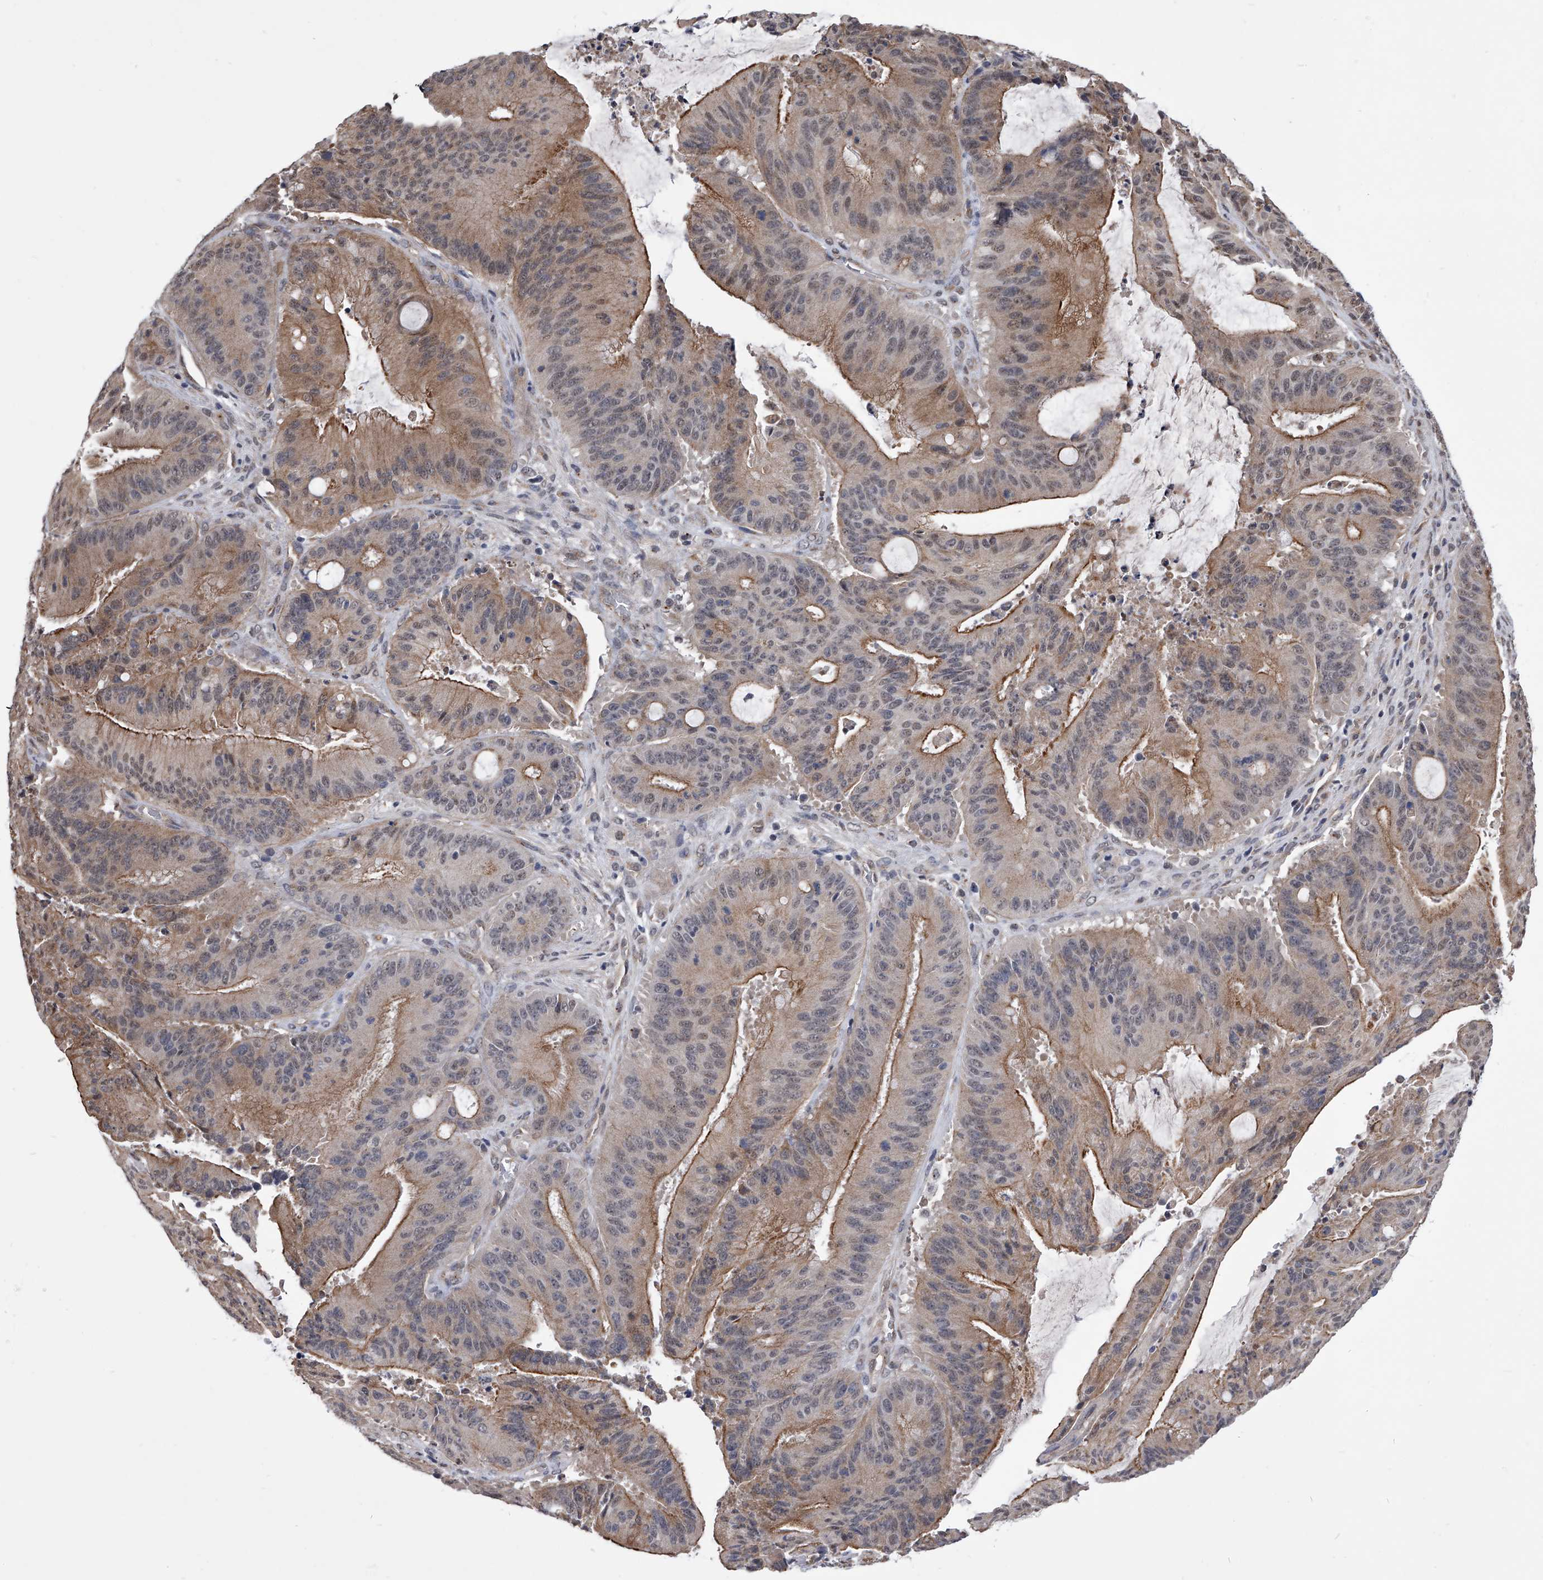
{"staining": {"intensity": "moderate", "quantity": "25%-75%", "location": "cytoplasmic/membranous"}, "tissue": "liver cancer", "cell_type": "Tumor cells", "image_type": "cancer", "snomed": [{"axis": "morphology", "description": "Normal tissue, NOS"}, {"axis": "morphology", "description": "Cholangiocarcinoma"}, {"axis": "topography", "description": "Liver"}, {"axis": "topography", "description": "Peripheral nerve tissue"}], "caption": "Tumor cells show medium levels of moderate cytoplasmic/membranous staining in approximately 25%-75% of cells in liver cancer. Nuclei are stained in blue.", "gene": "ZNF76", "patient": {"sex": "female", "age": 73}}